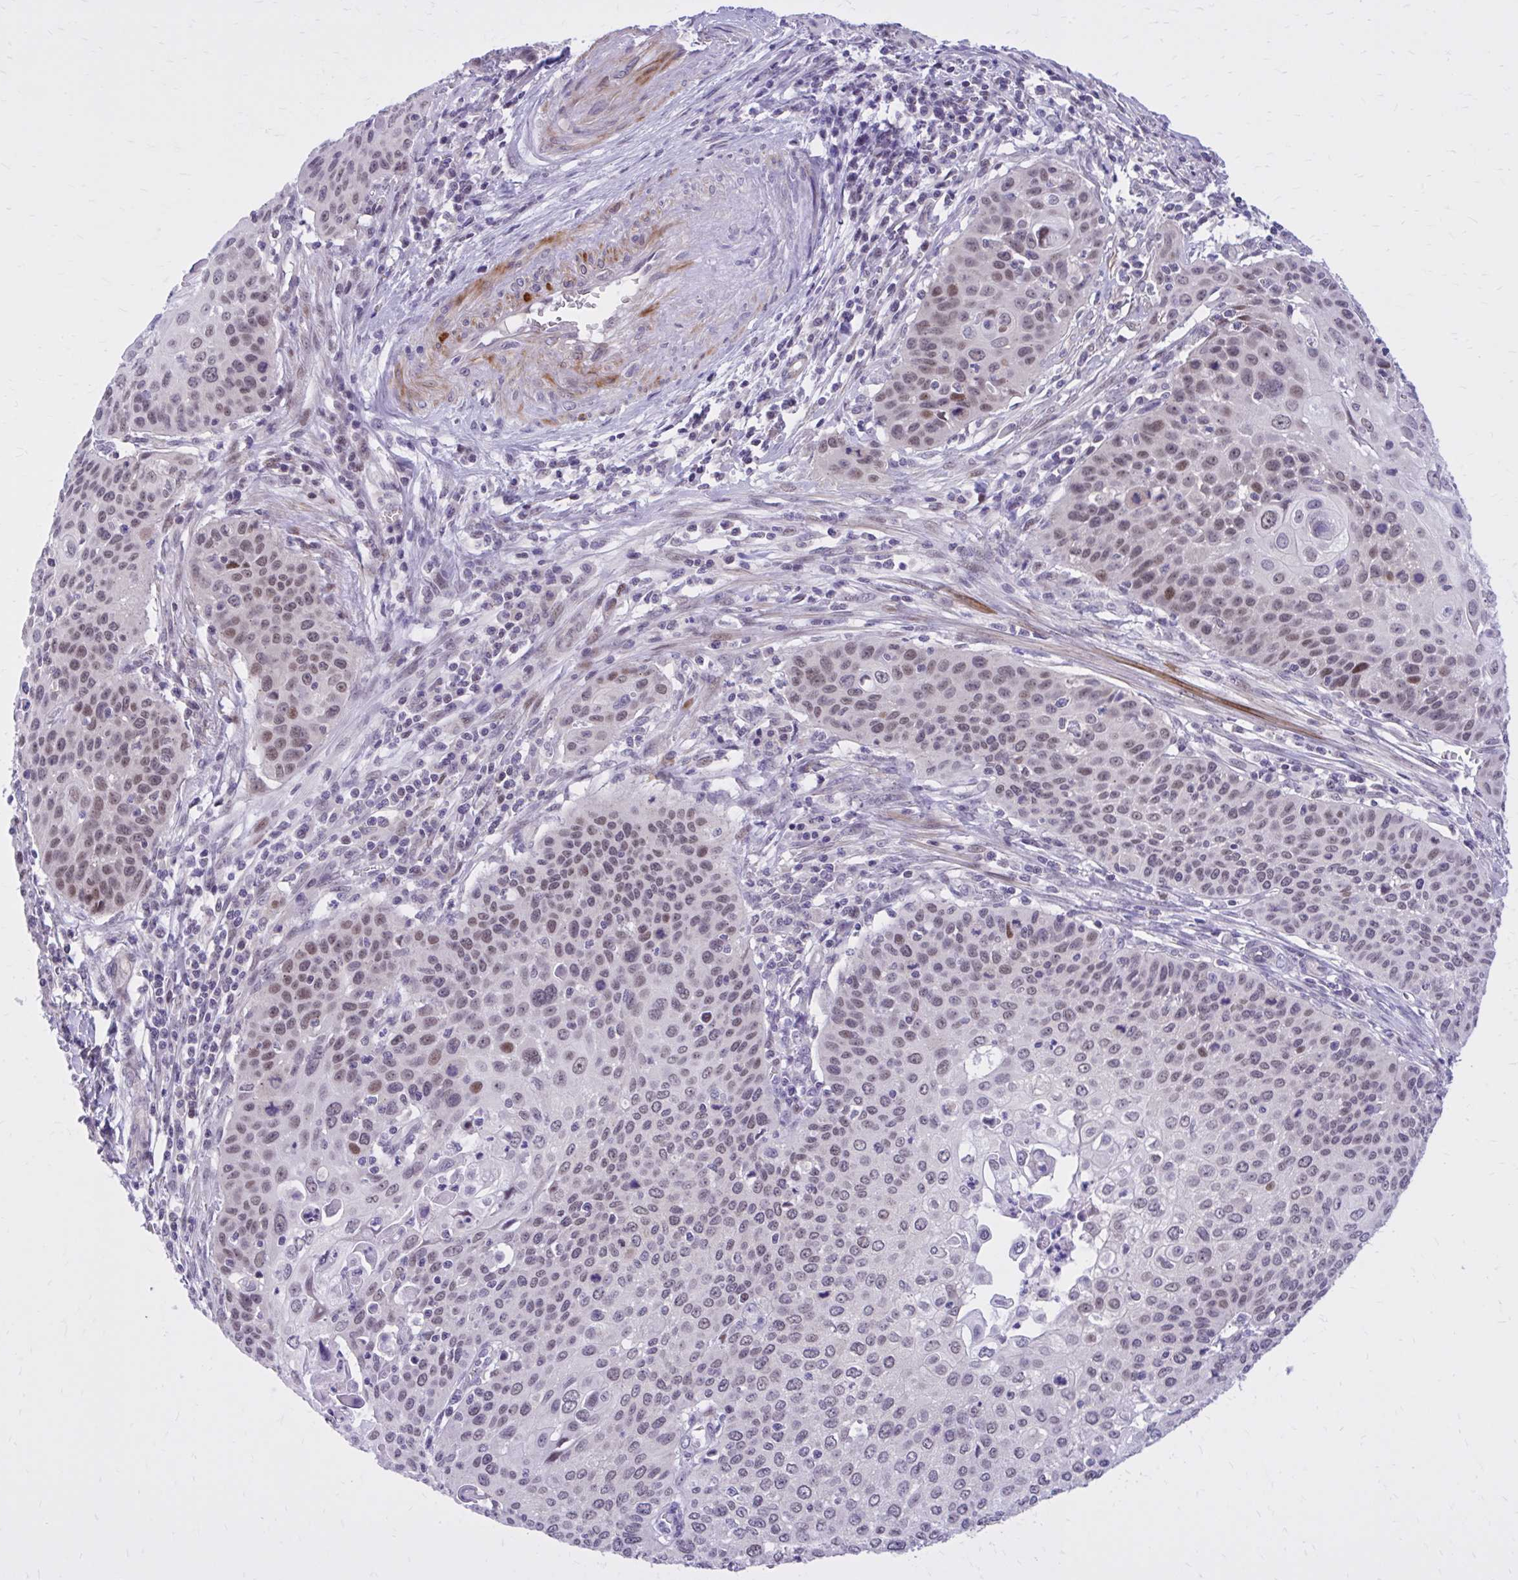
{"staining": {"intensity": "weak", "quantity": ">75%", "location": "nuclear"}, "tissue": "cervical cancer", "cell_type": "Tumor cells", "image_type": "cancer", "snomed": [{"axis": "morphology", "description": "Squamous cell carcinoma, NOS"}, {"axis": "topography", "description": "Cervix"}], "caption": "Cervical cancer stained for a protein (brown) reveals weak nuclear positive expression in about >75% of tumor cells.", "gene": "ZBTB25", "patient": {"sex": "female", "age": 65}}